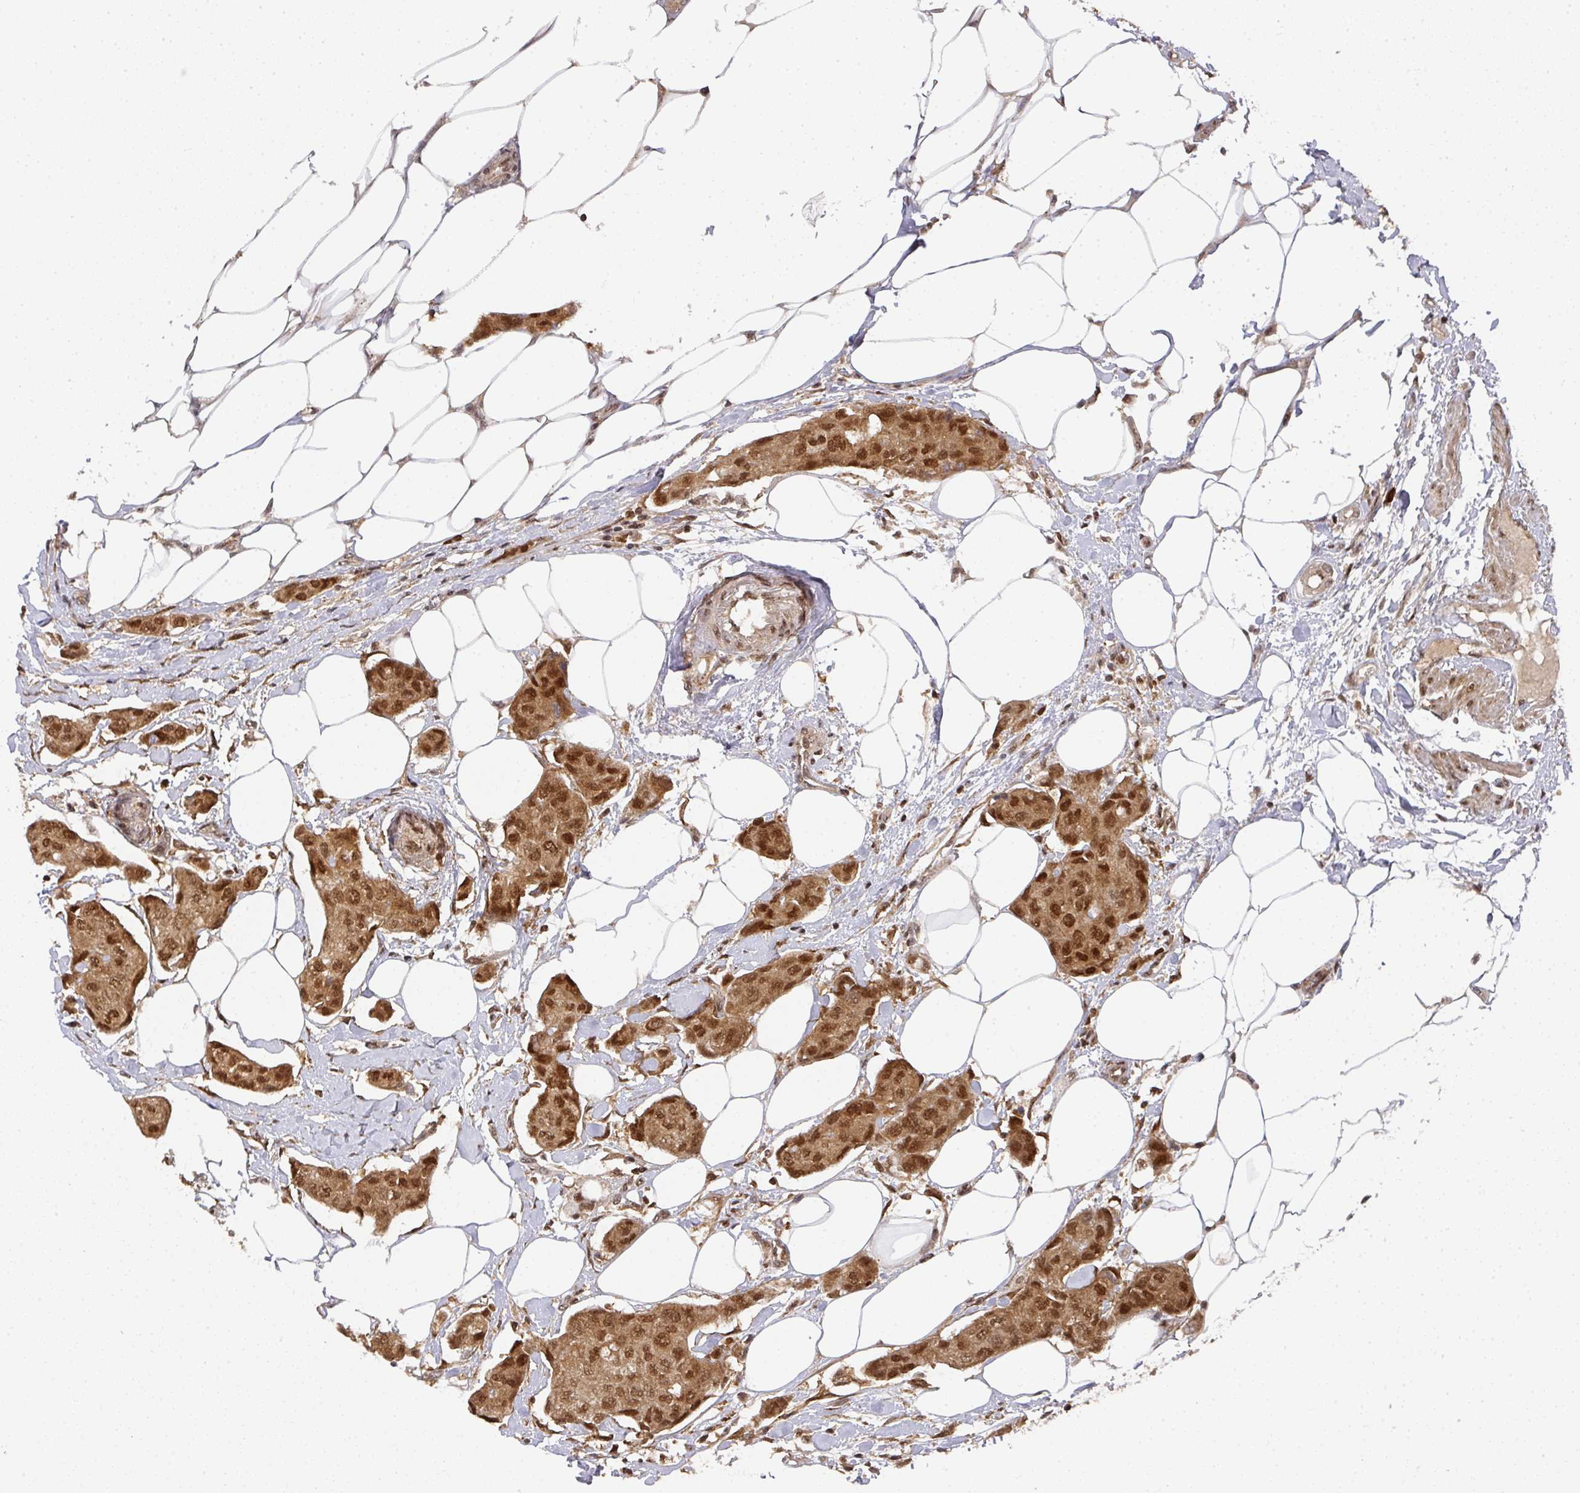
{"staining": {"intensity": "moderate", "quantity": ">75%", "location": "cytoplasmic/membranous,nuclear"}, "tissue": "breast cancer", "cell_type": "Tumor cells", "image_type": "cancer", "snomed": [{"axis": "morphology", "description": "Duct carcinoma"}, {"axis": "topography", "description": "Breast"}, {"axis": "topography", "description": "Lymph node"}], "caption": "Brown immunohistochemical staining in infiltrating ductal carcinoma (breast) exhibits moderate cytoplasmic/membranous and nuclear expression in about >75% of tumor cells. The protein is shown in brown color, while the nuclei are stained blue.", "gene": "DIDO1", "patient": {"sex": "female", "age": 80}}